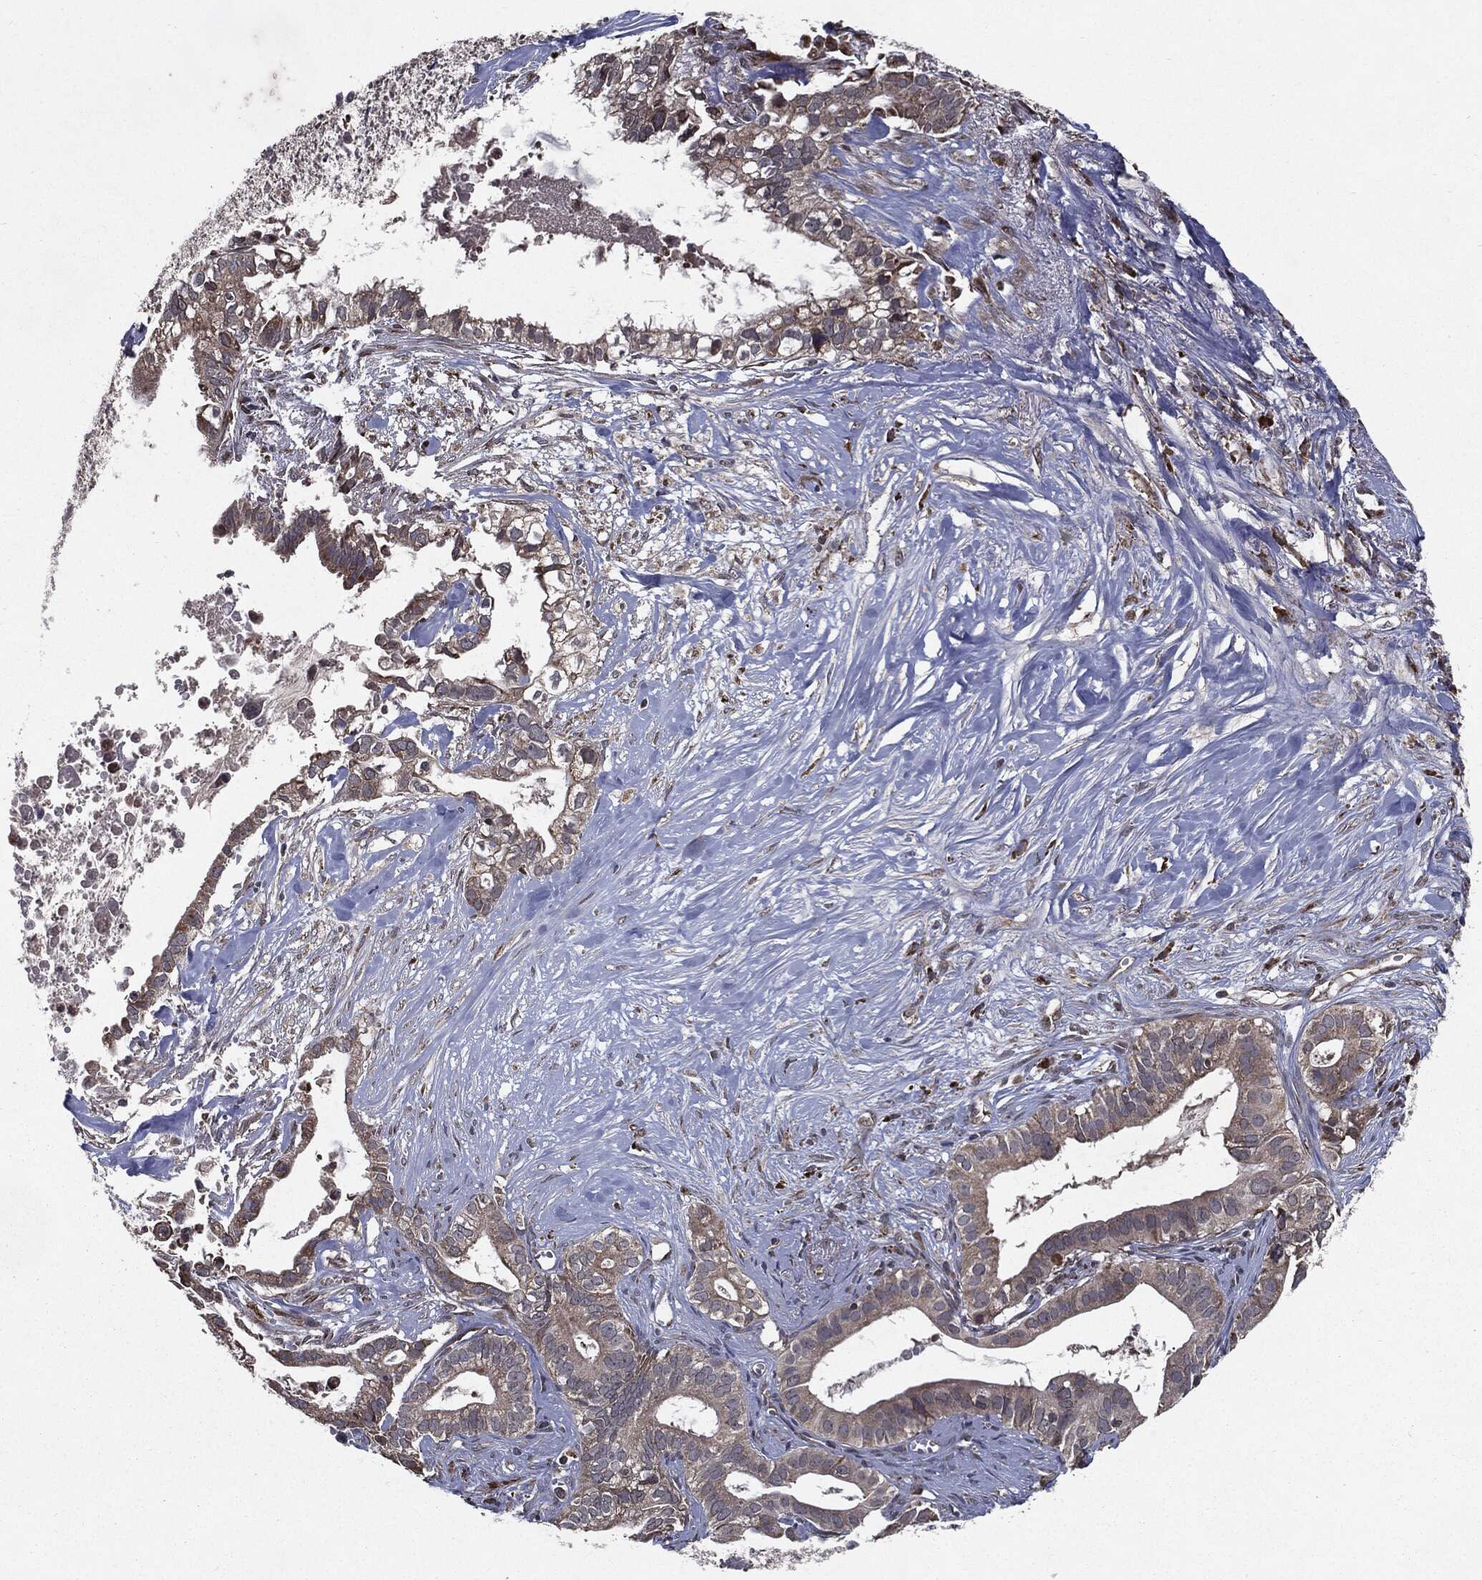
{"staining": {"intensity": "strong", "quantity": "<25%", "location": "cytoplasmic/membranous"}, "tissue": "pancreatic cancer", "cell_type": "Tumor cells", "image_type": "cancer", "snomed": [{"axis": "morphology", "description": "Adenocarcinoma, NOS"}, {"axis": "topography", "description": "Pancreas"}], "caption": "Immunohistochemical staining of human pancreatic adenocarcinoma shows medium levels of strong cytoplasmic/membranous positivity in approximately <25% of tumor cells.", "gene": "HDAC5", "patient": {"sex": "male", "age": 61}}